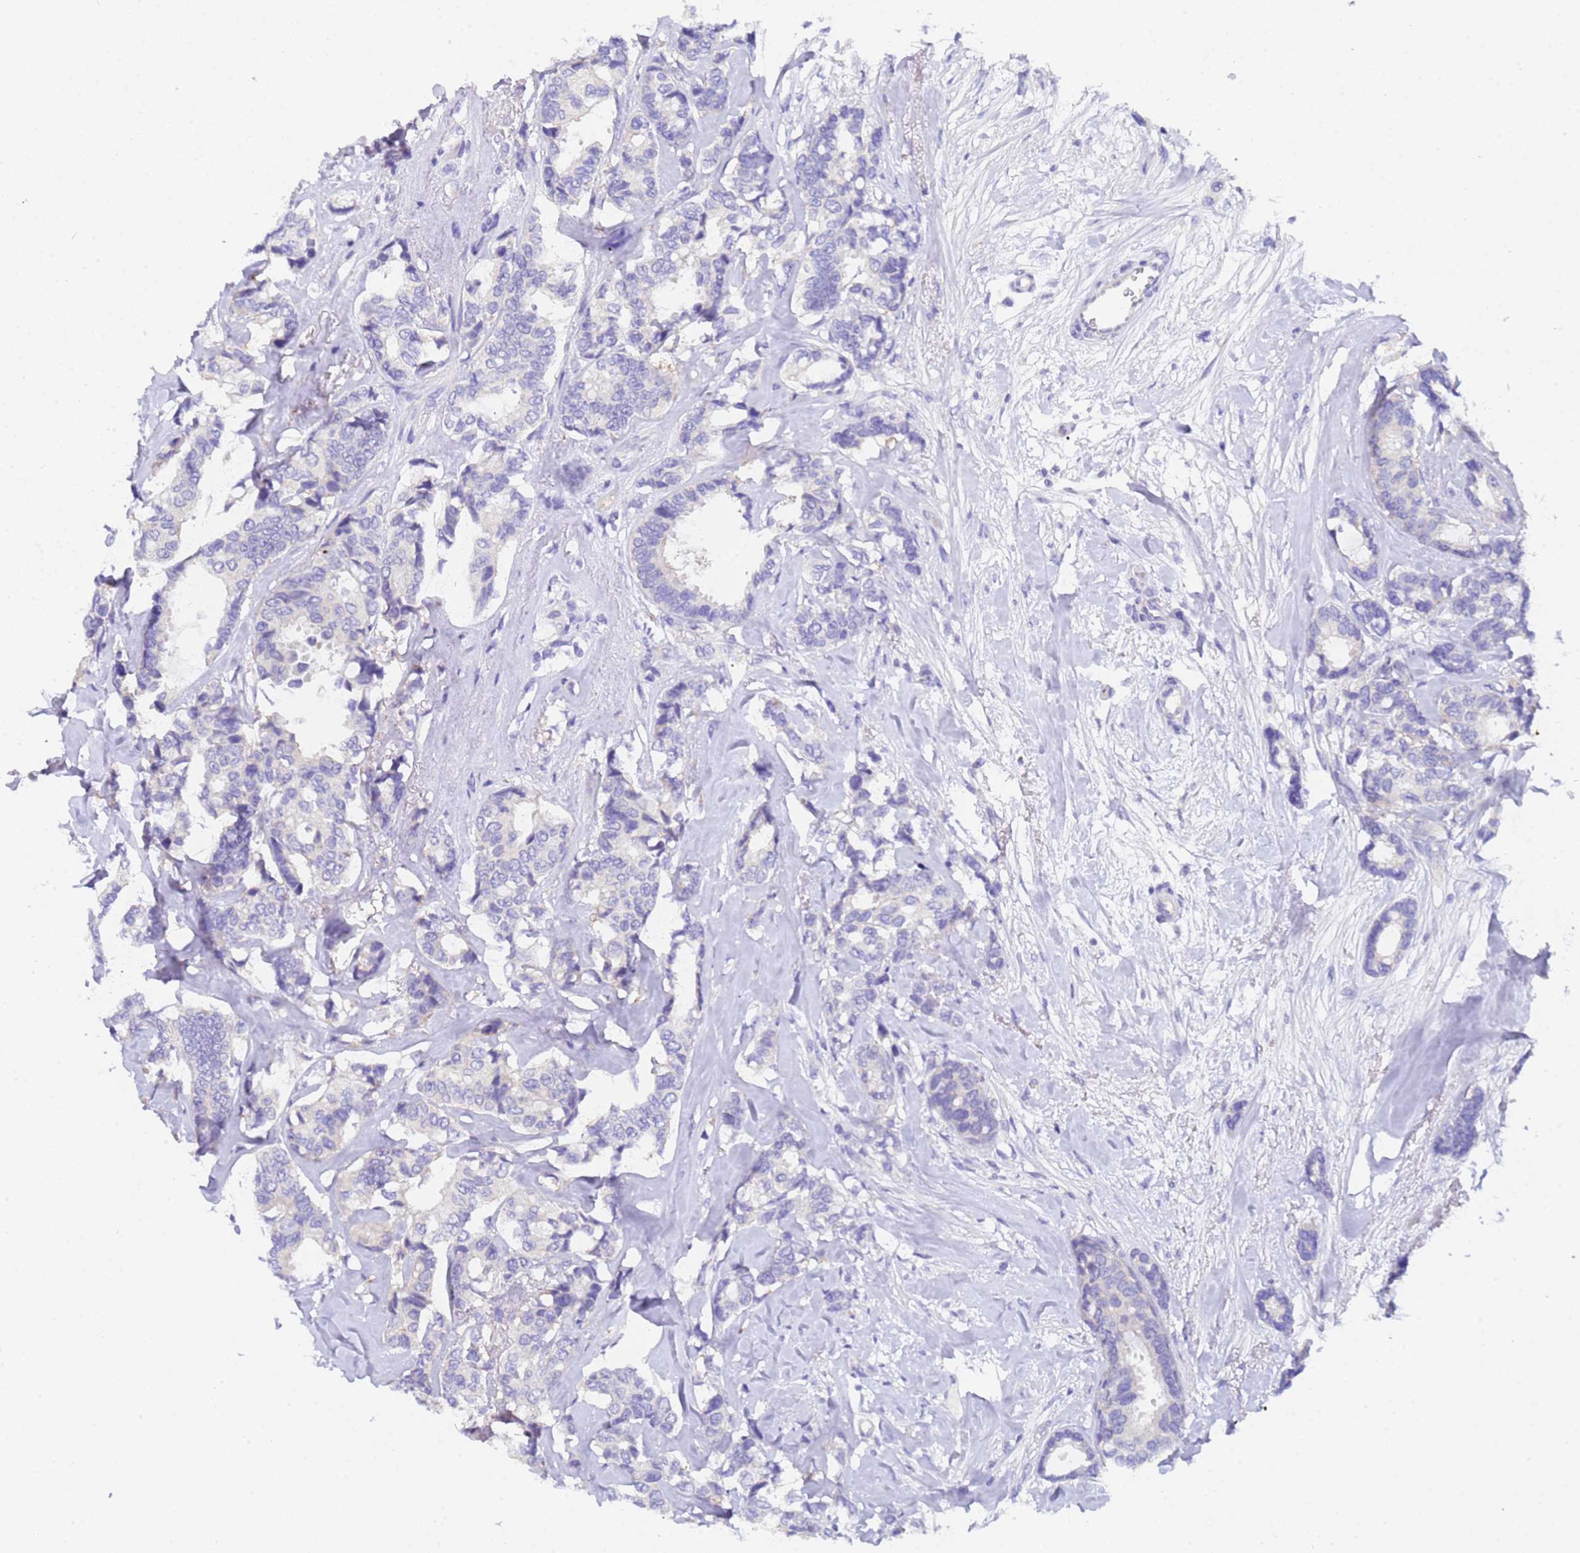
{"staining": {"intensity": "negative", "quantity": "none", "location": "none"}, "tissue": "breast cancer", "cell_type": "Tumor cells", "image_type": "cancer", "snomed": [{"axis": "morphology", "description": "Duct carcinoma"}, {"axis": "topography", "description": "Breast"}], "caption": "DAB immunohistochemical staining of human breast cancer exhibits no significant staining in tumor cells.", "gene": "UBE2O", "patient": {"sex": "female", "age": 87}}